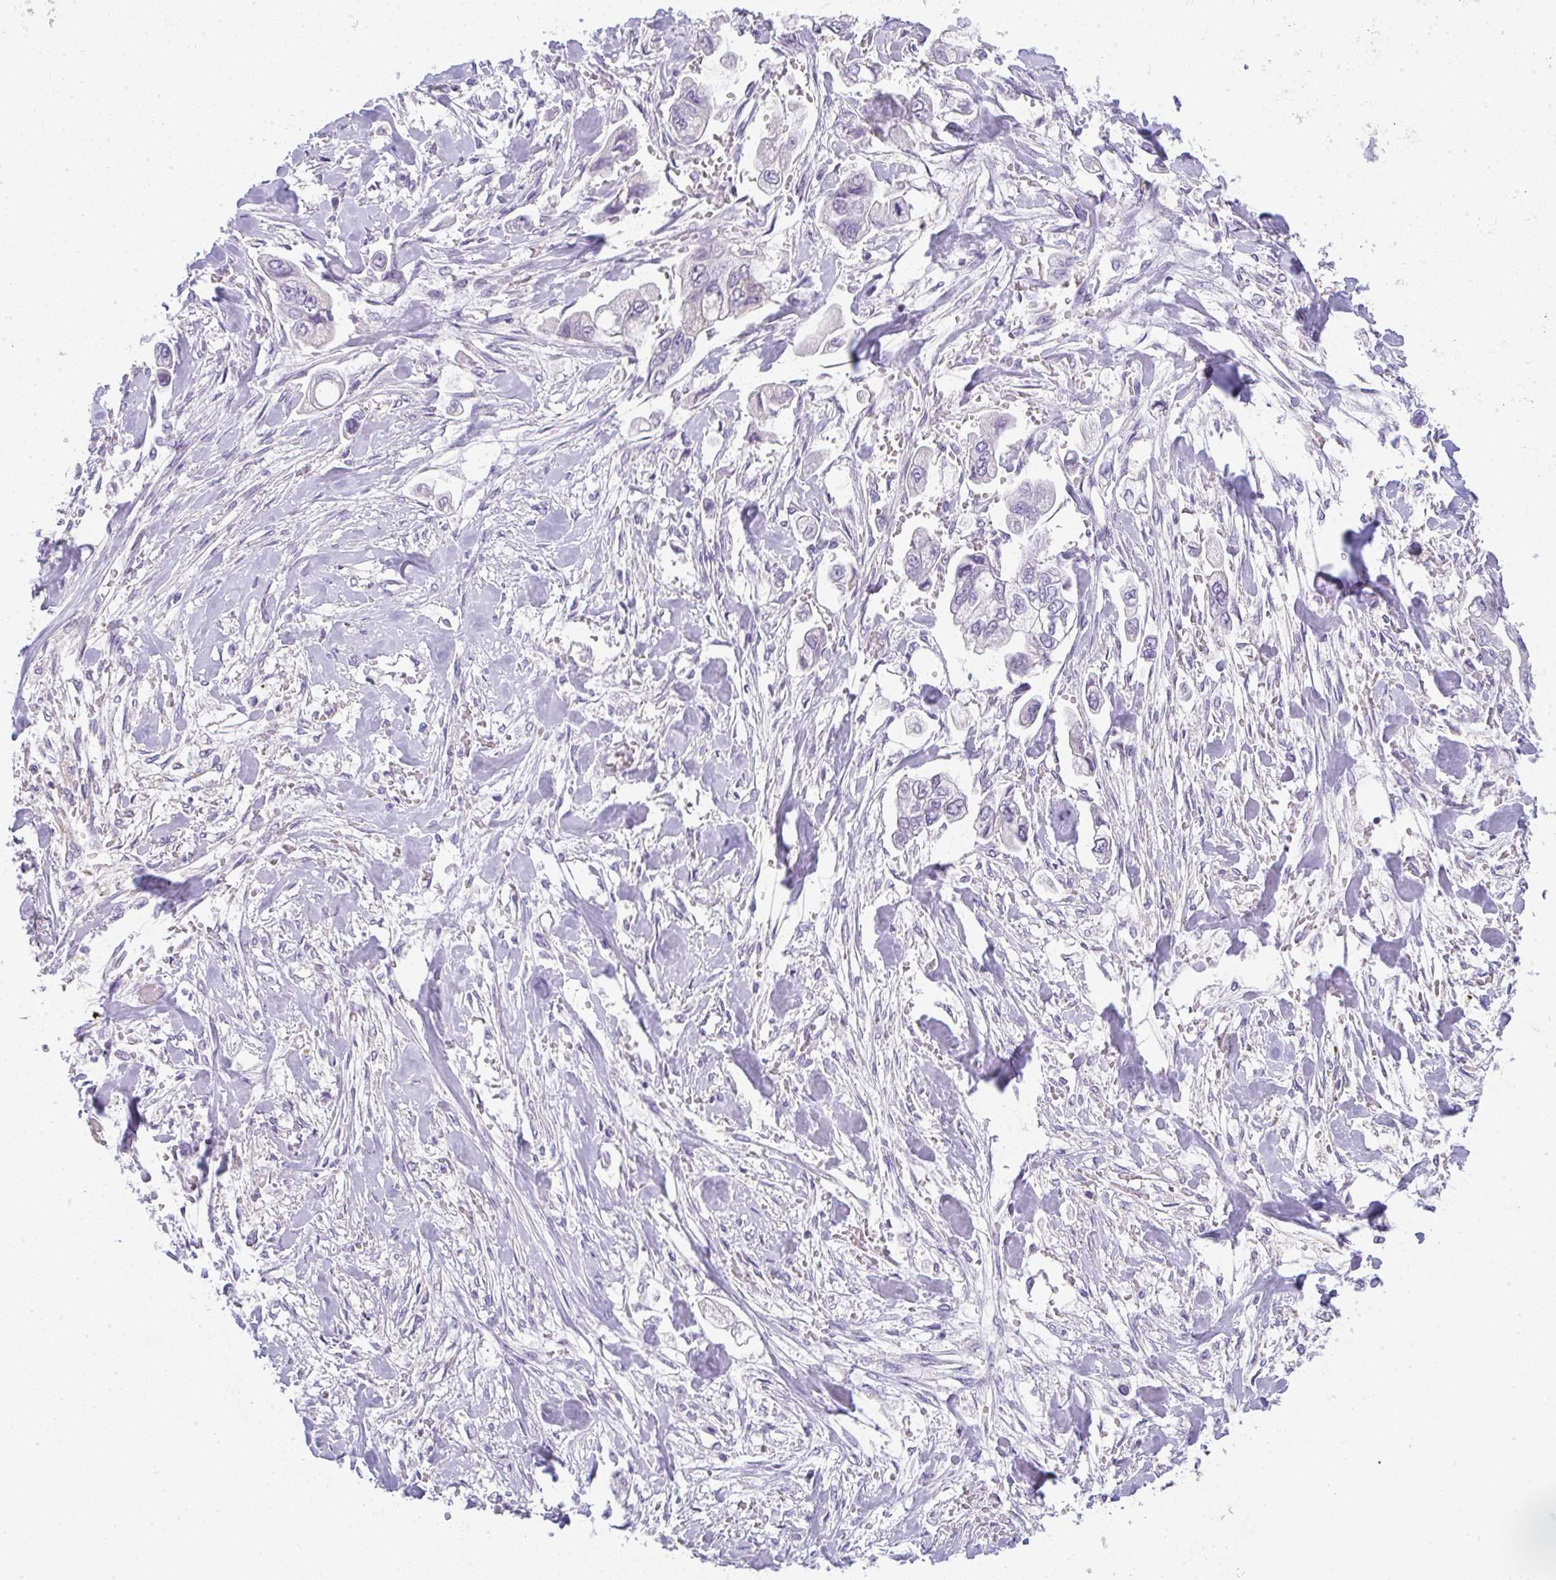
{"staining": {"intensity": "negative", "quantity": "none", "location": "none"}, "tissue": "stomach cancer", "cell_type": "Tumor cells", "image_type": "cancer", "snomed": [{"axis": "morphology", "description": "Adenocarcinoma, NOS"}, {"axis": "topography", "description": "Stomach"}], "caption": "Immunohistochemistry image of neoplastic tissue: adenocarcinoma (stomach) stained with DAB (3,3'-diaminobenzidine) displays no significant protein expression in tumor cells.", "gene": "LPAR4", "patient": {"sex": "male", "age": 62}}